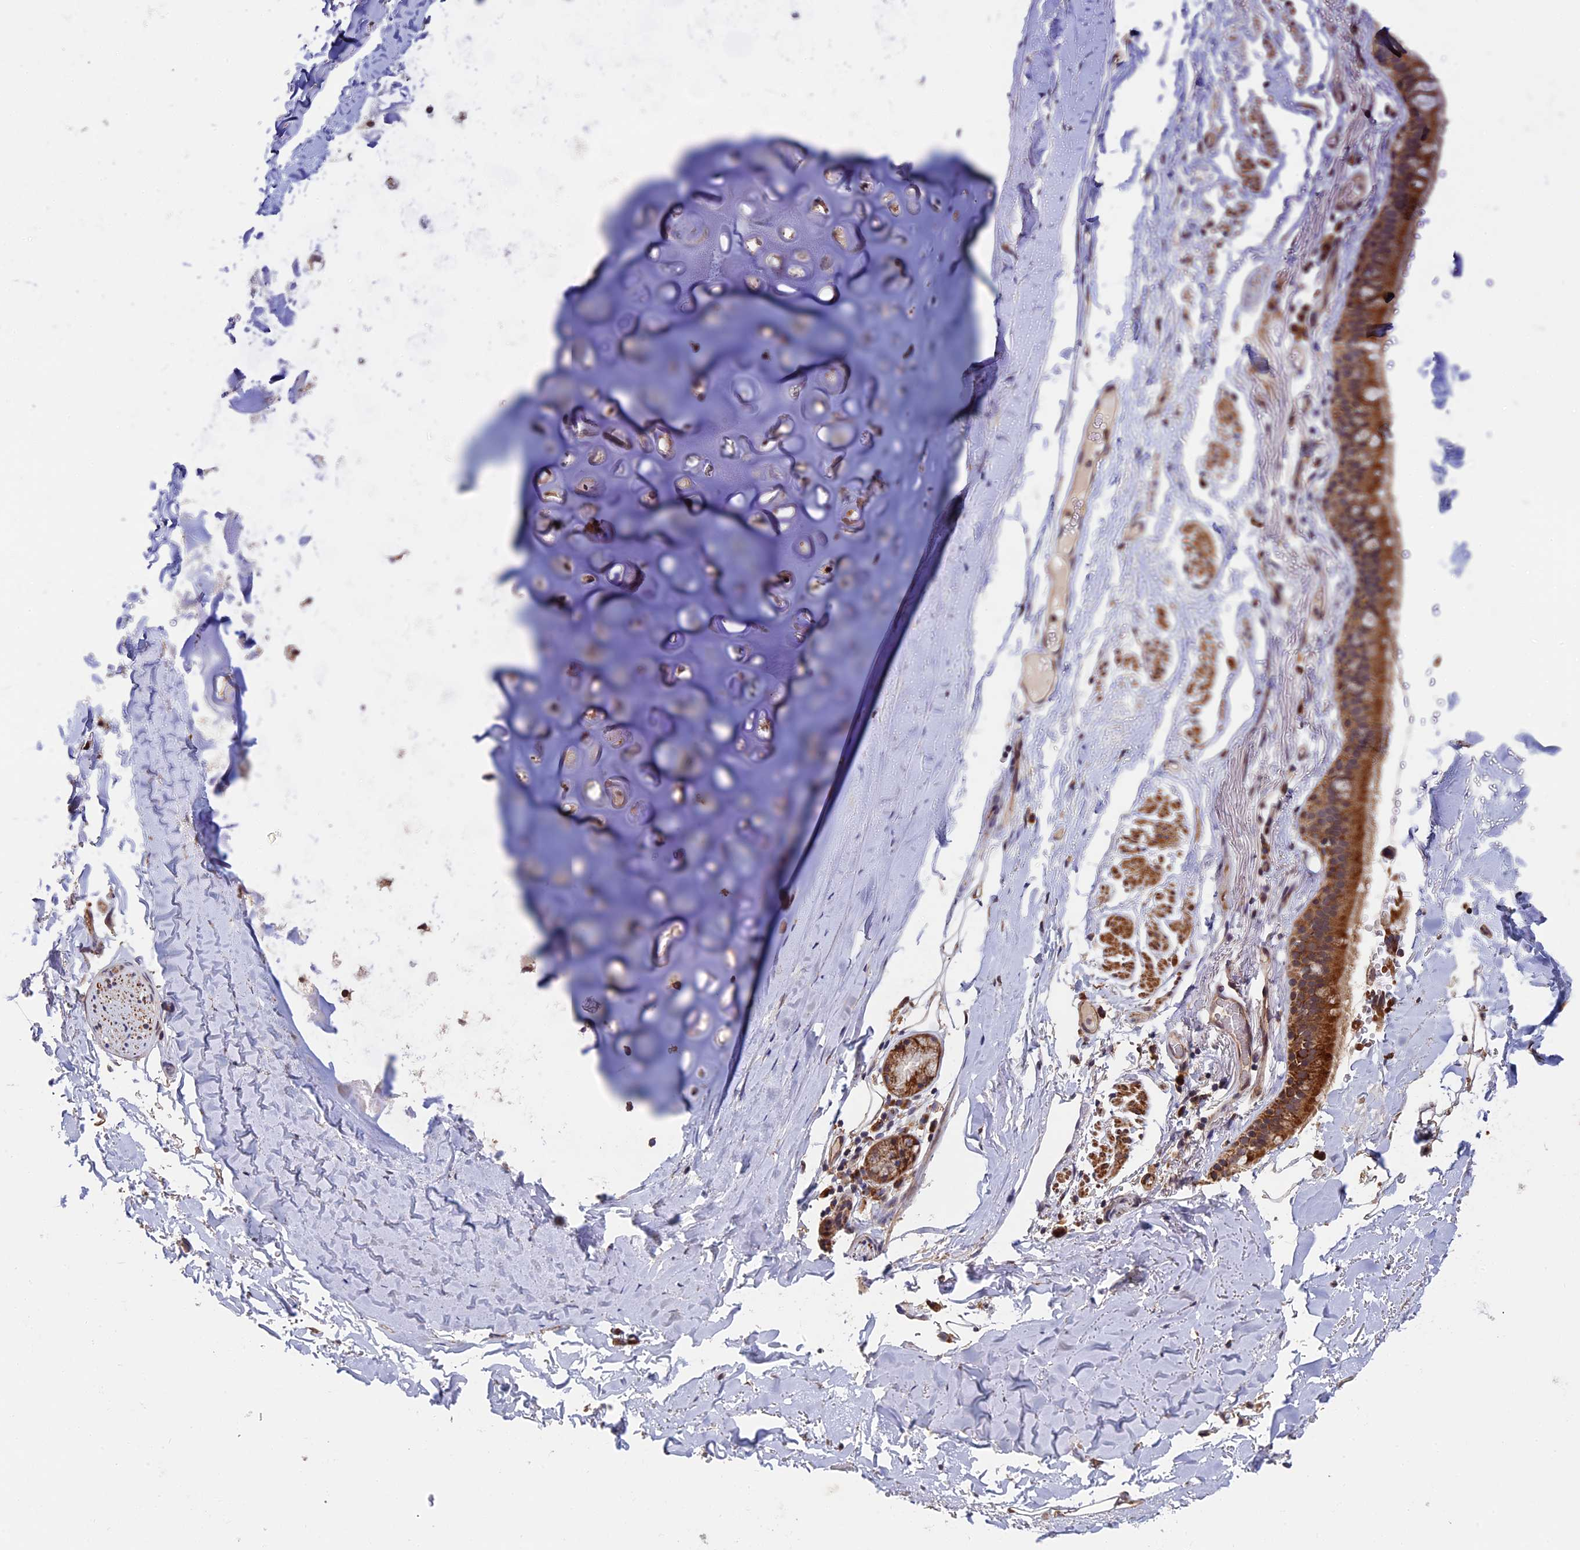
{"staining": {"intensity": "negative", "quantity": "none", "location": "none"}, "tissue": "adipose tissue", "cell_type": "Adipocytes", "image_type": "normal", "snomed": [{"axis": "morphology", "description": "Normal tissue, NOS"}, {"axis": "topography", "description": "Lymph node"}, {"axis": "topography", "description": "Bronchus"}], "caption": "High power microscopy micrograph of an immunohistochemistry image of unremarkable adipose tissue, revealing no significant positivity in adipocytes. (Immunohistochemistry, brightfield microscopy, high magnification).", "gene": "RNF17", "patient": {"sex": "male", "age": 63}}